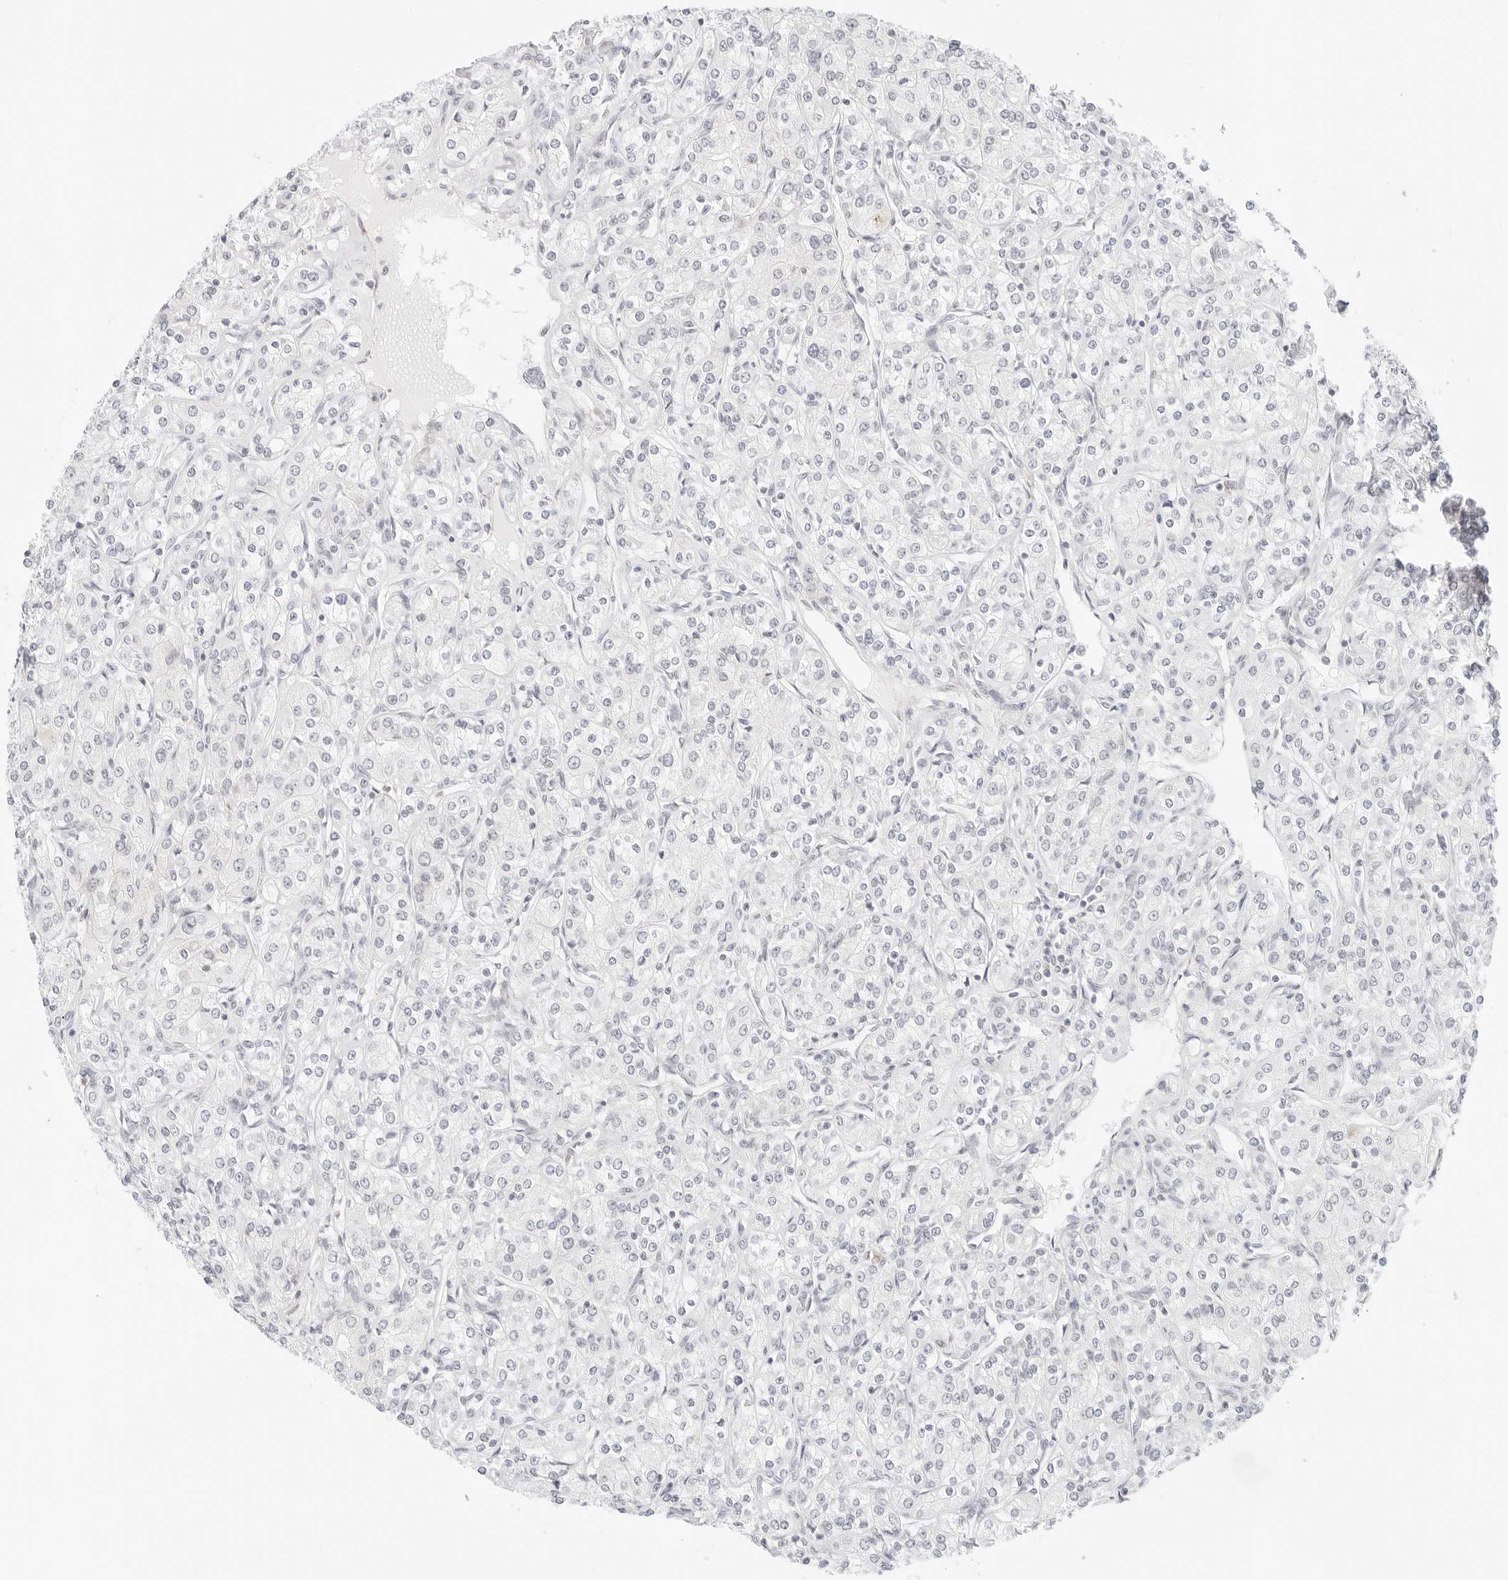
{"staining": {"intensity": "negative", "quantity": "none", "location": "none"}, "tissue": "renal cancer", "cell_type": "Tumor cells", "image_type": "cancer", "snomed": [{"axis": "morphology", "description": "Adenocarcinoma, NOS"}, {"axis": "topography", "description": "Kidney"}], "caption": "Tumor cells show no significant protein expression in renal adenocarcinoma.", "gene": "POLR3C", "patient": {"sex": "male", "age": 77}}